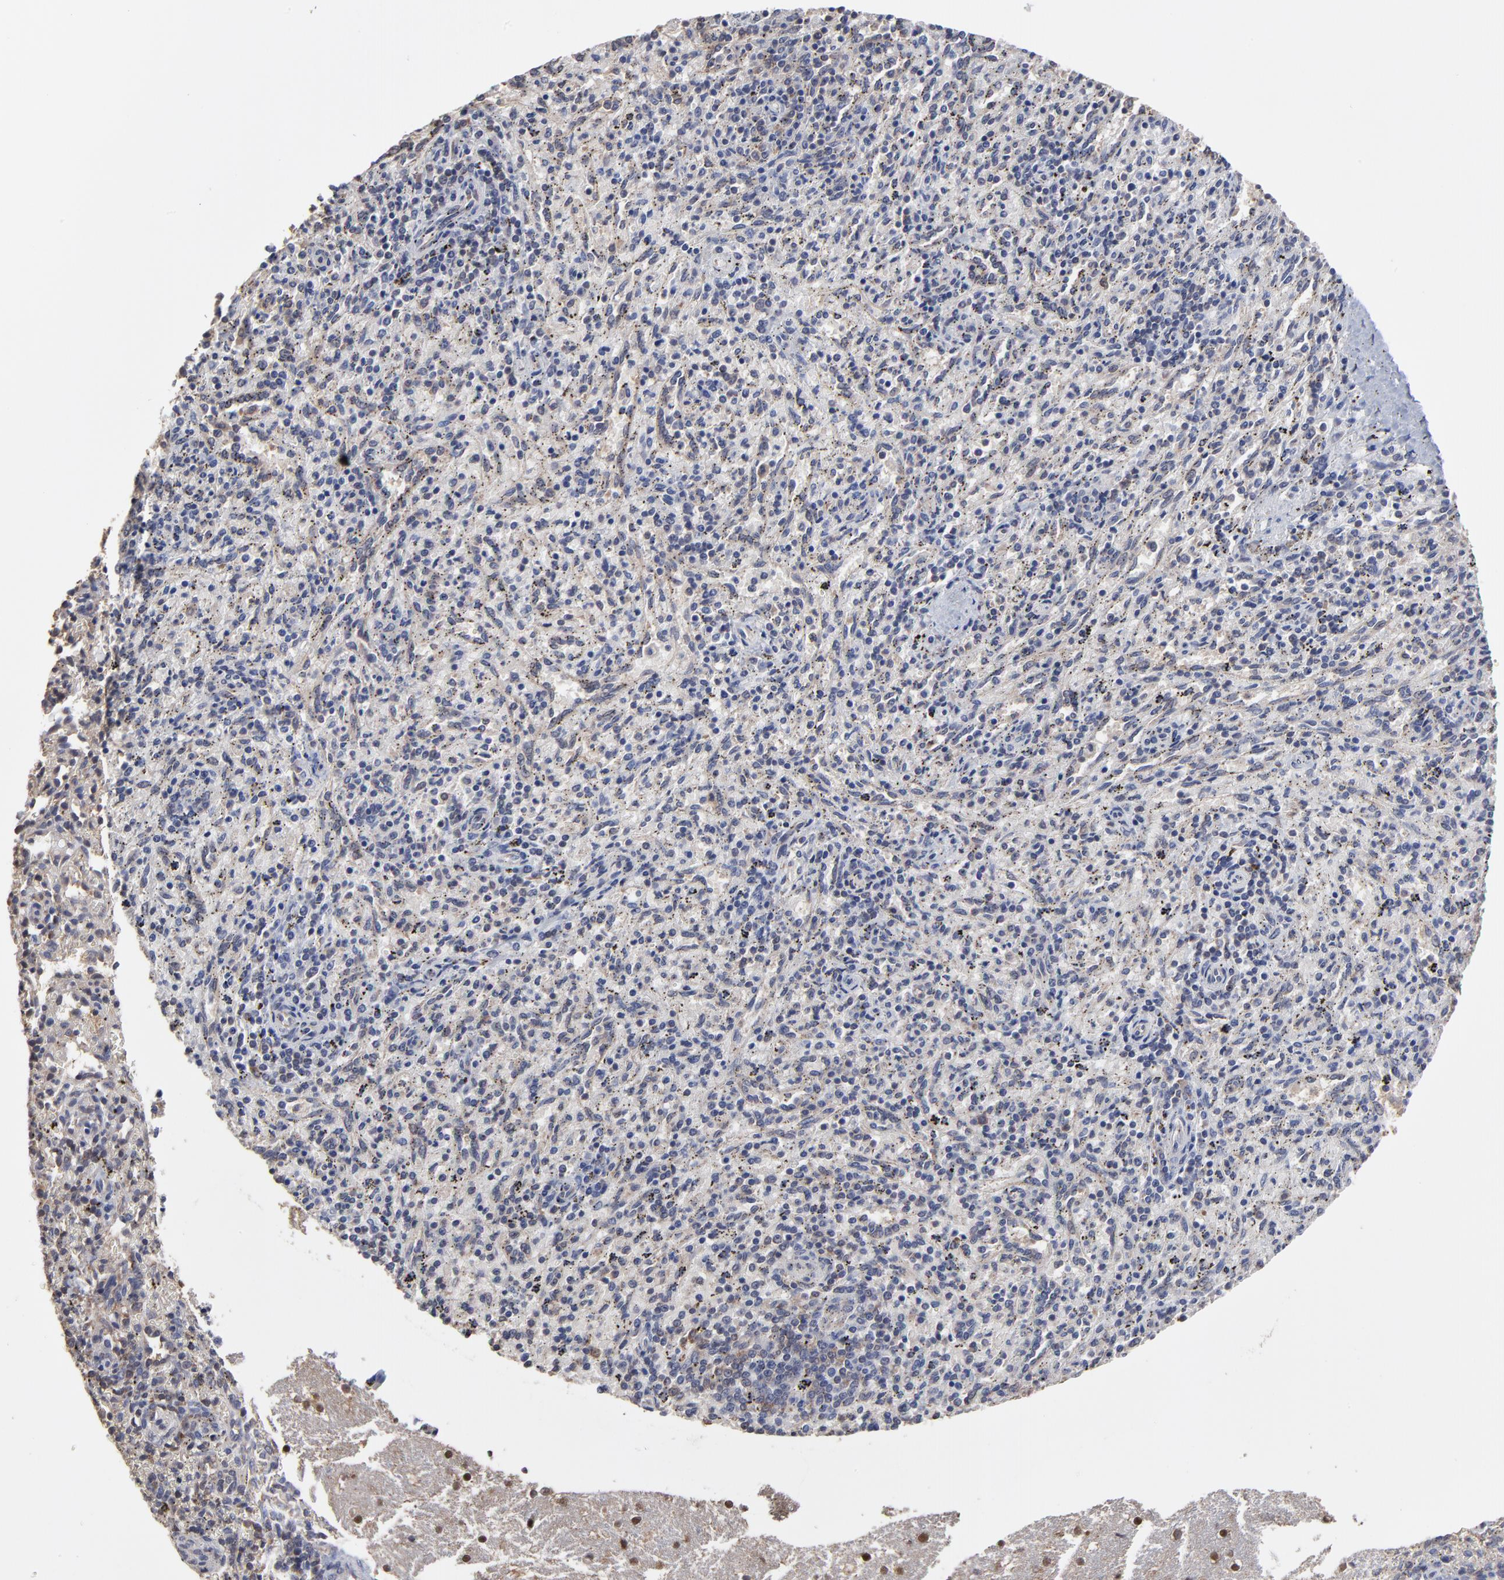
{"staining": {"intensity": "weak", "quantity": "<25%", "location": "cytoplasmic/membranous"}, "tissue": "spleen", "cell_type": "Cells in red pulp", "image_type": "normal", "snomed": [{"axis": "morphology", "description": "Normal tissue, NOS"}, {"axis": "topography", "description": "Spleen"}], "caption": "DAB (3,3'-diaminobenzidine) immunohistochemical staining of benign spleen displays no significant staining in cells in red pulp. (DAB (3,3'-diaminobenzidine) immunohistochemistry (IHC) with hematoxylin counter stain).", "gene": "CCT2", "patient": {"sex": "female", "age": 10}}